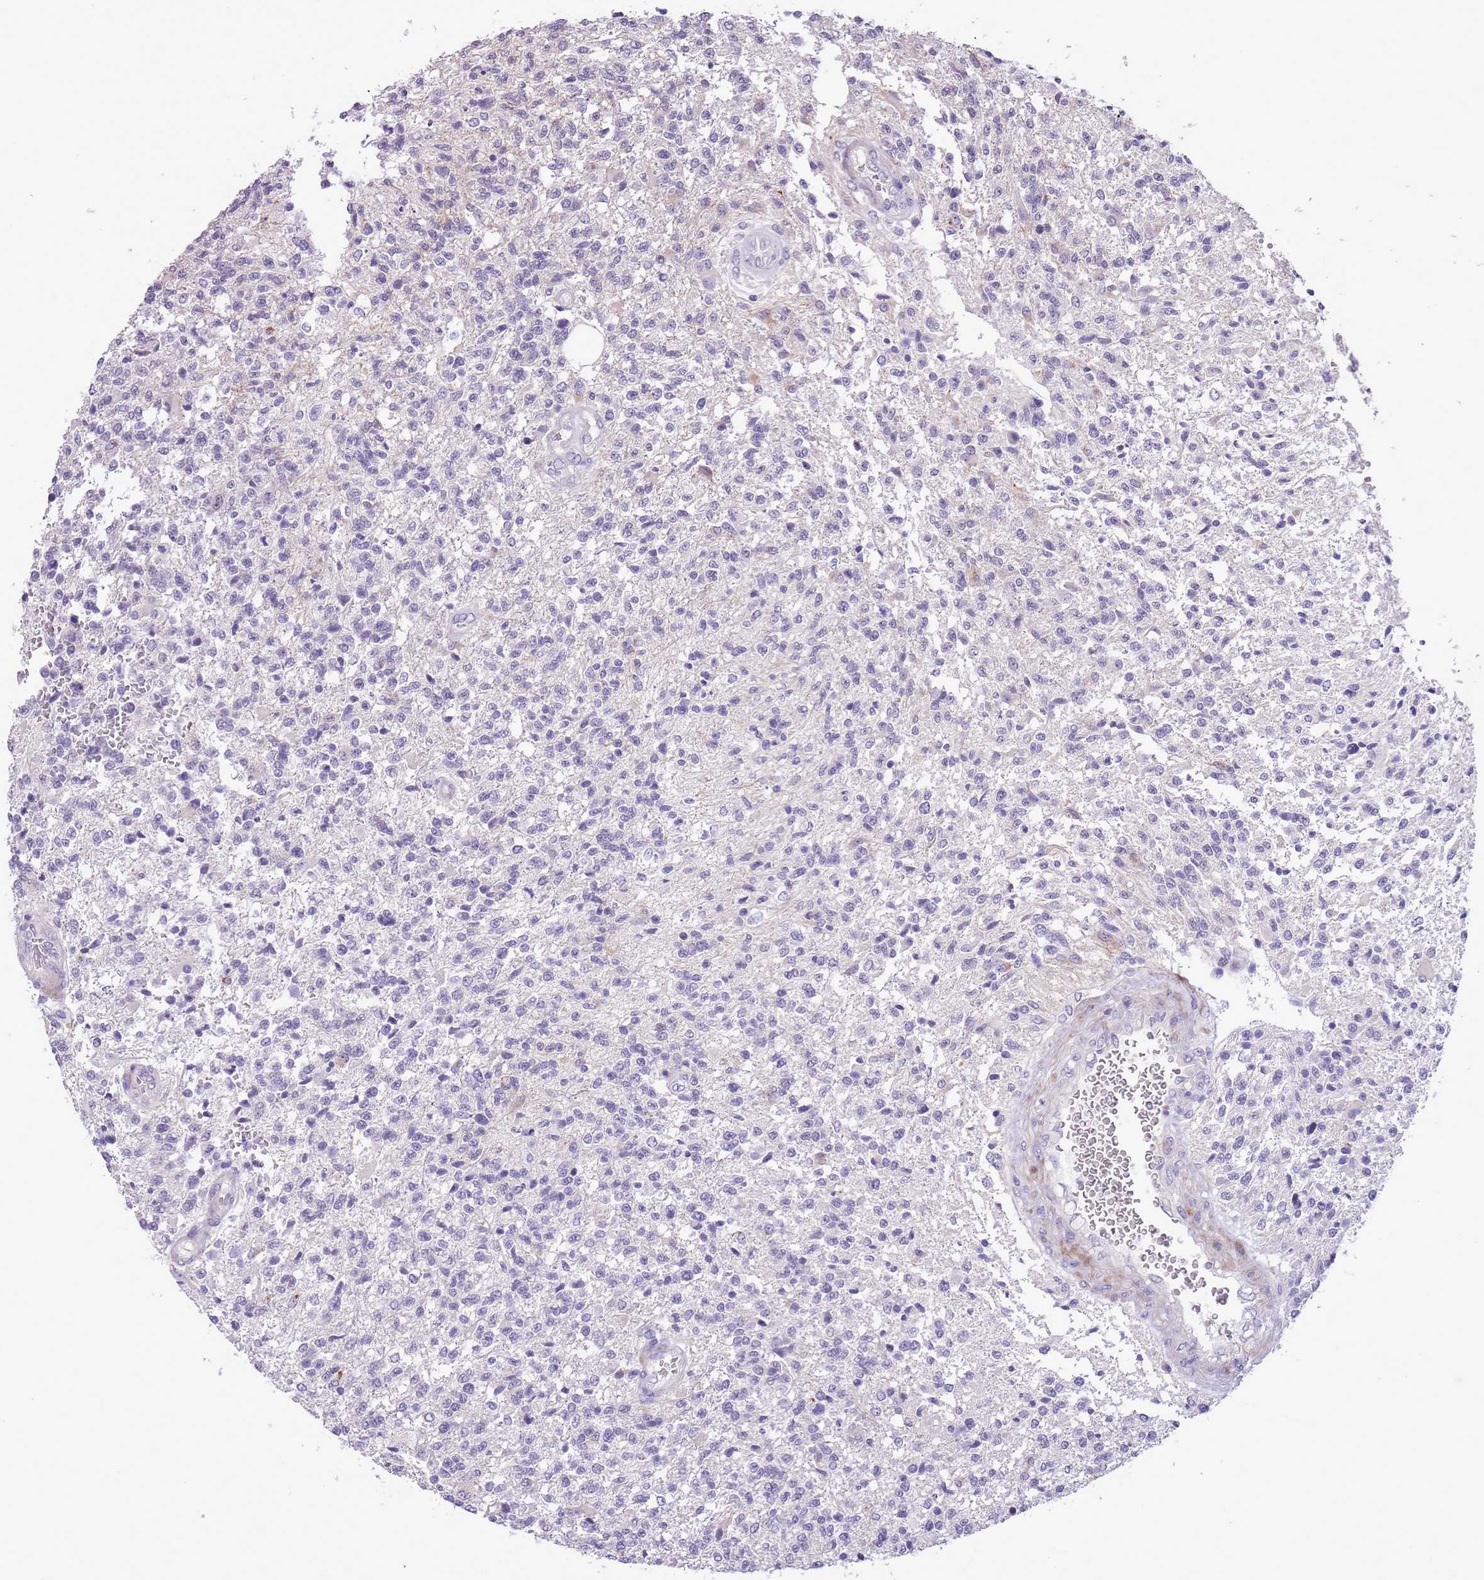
{"staining": {"intensity": "negative", "quantity": "none", "location": "none"}, "tissue": "glioma", "cell_type": "Tumor cells", "image_type": "cancer", "snomed": [{"axis": "morphology", "description": "Glioma, malignant, High grade"}, {"axis": "topography", "description": "Brain"}], "caption": "The photomicrograph exhibits no staining of tumor cells in malignant glioma (high-grade). (Stains: DAB immunohistochemistry with hematoxylin counter stain, Microscopy: brightfield microscopy at high magnification).", "gene": "MRPL32", "patient": {"sex": "male", "age": 56}}